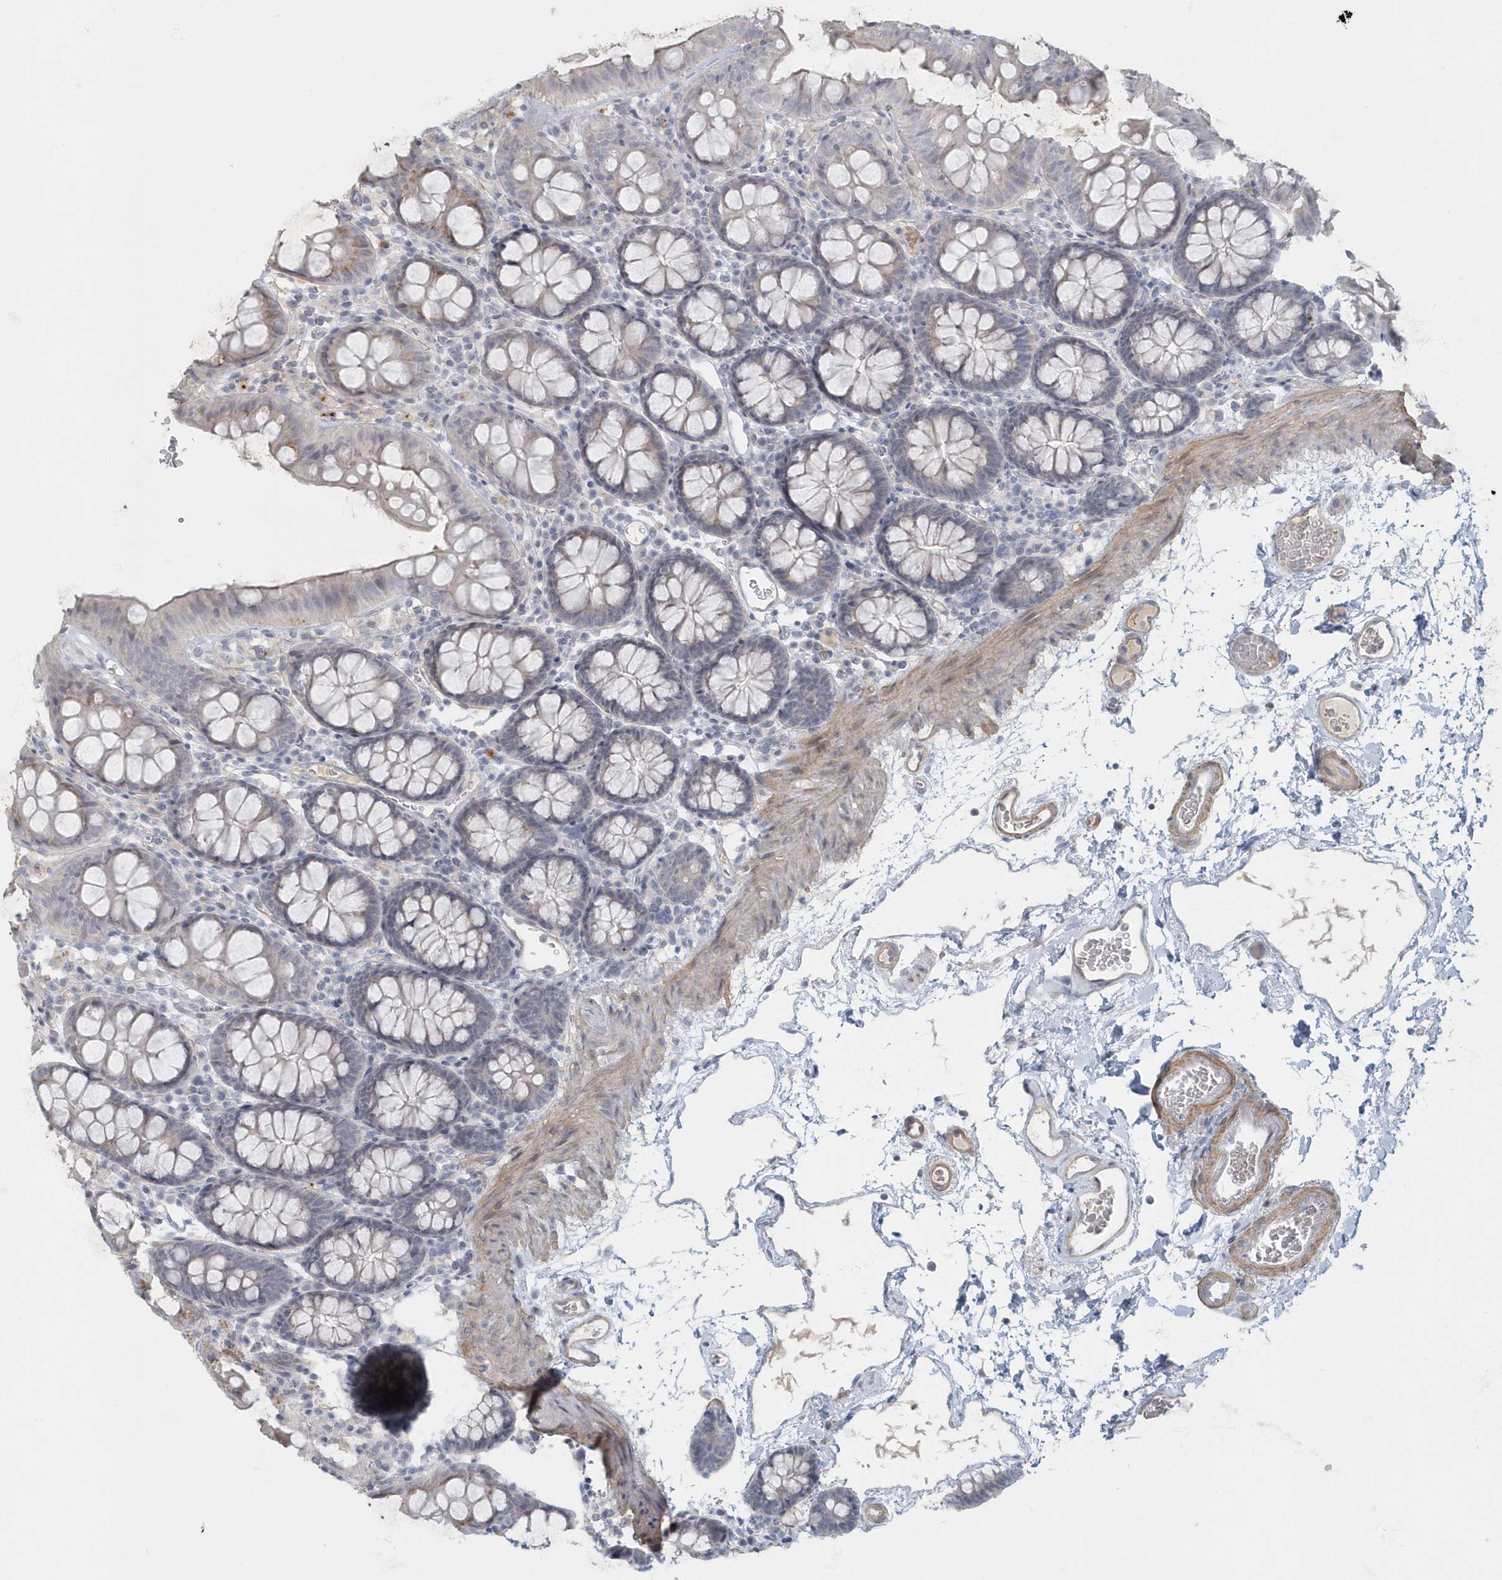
{"staining": {"intensity": "negative", "quantity": "none", "location": "none"}, "tissue": "colon", "cell_type": "Endothelial cells", "image_type": "normal", "snomed": [{"axis": "morphology", "description": "Normal tissue, NOS"}, {"axis": "topography", "description": "Colon"}], "caption": "High magnification brightfield microscopy of unremarkable colon stained with DAB (brown) and counterstained with hematoxylin (blue): endothelial cells show no significant staining.", "gene": "MYOT", "patient": {"sex": "male", "age": 75}}